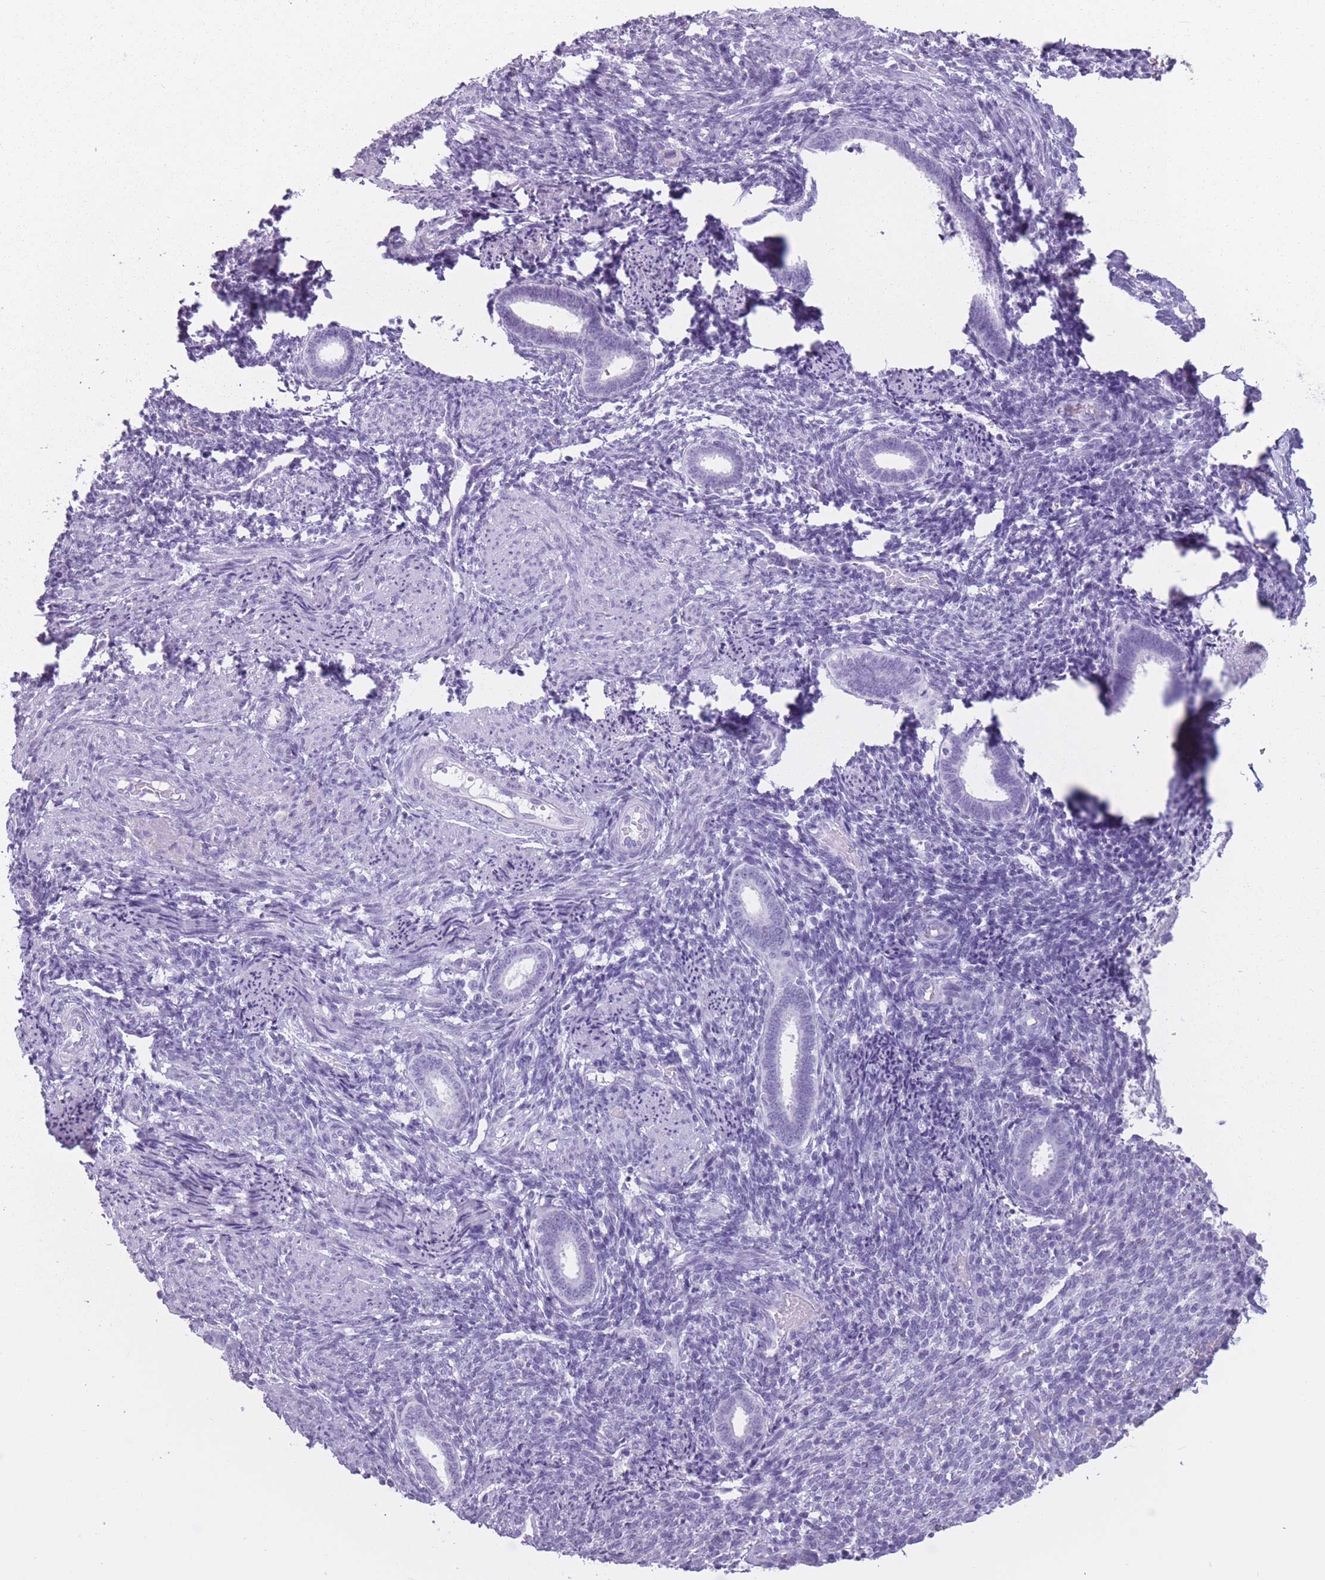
{"staining": {"intensity": "negative", "quantity": "none", "location": "none"}, "tissue": "endometrium", "cell_type": "Cells in endometrial stroma", "image_type": "normal", "snomed": [{"axis": "morphology", "description": "Normal tissue, NOS"}, {"axis": "topography", "description": "Endometrium"}], "caption": "Cells in endometrial stroma show no significant protein positivity in benign endometrium. Brightfield microscopy of immunohistochemistry (IHC) stained with DAB (brown) and hematoxylin (blue), captured at high magnification.", "gene": "PNMA3", "patient": {"sex": "female", "age": 32}}